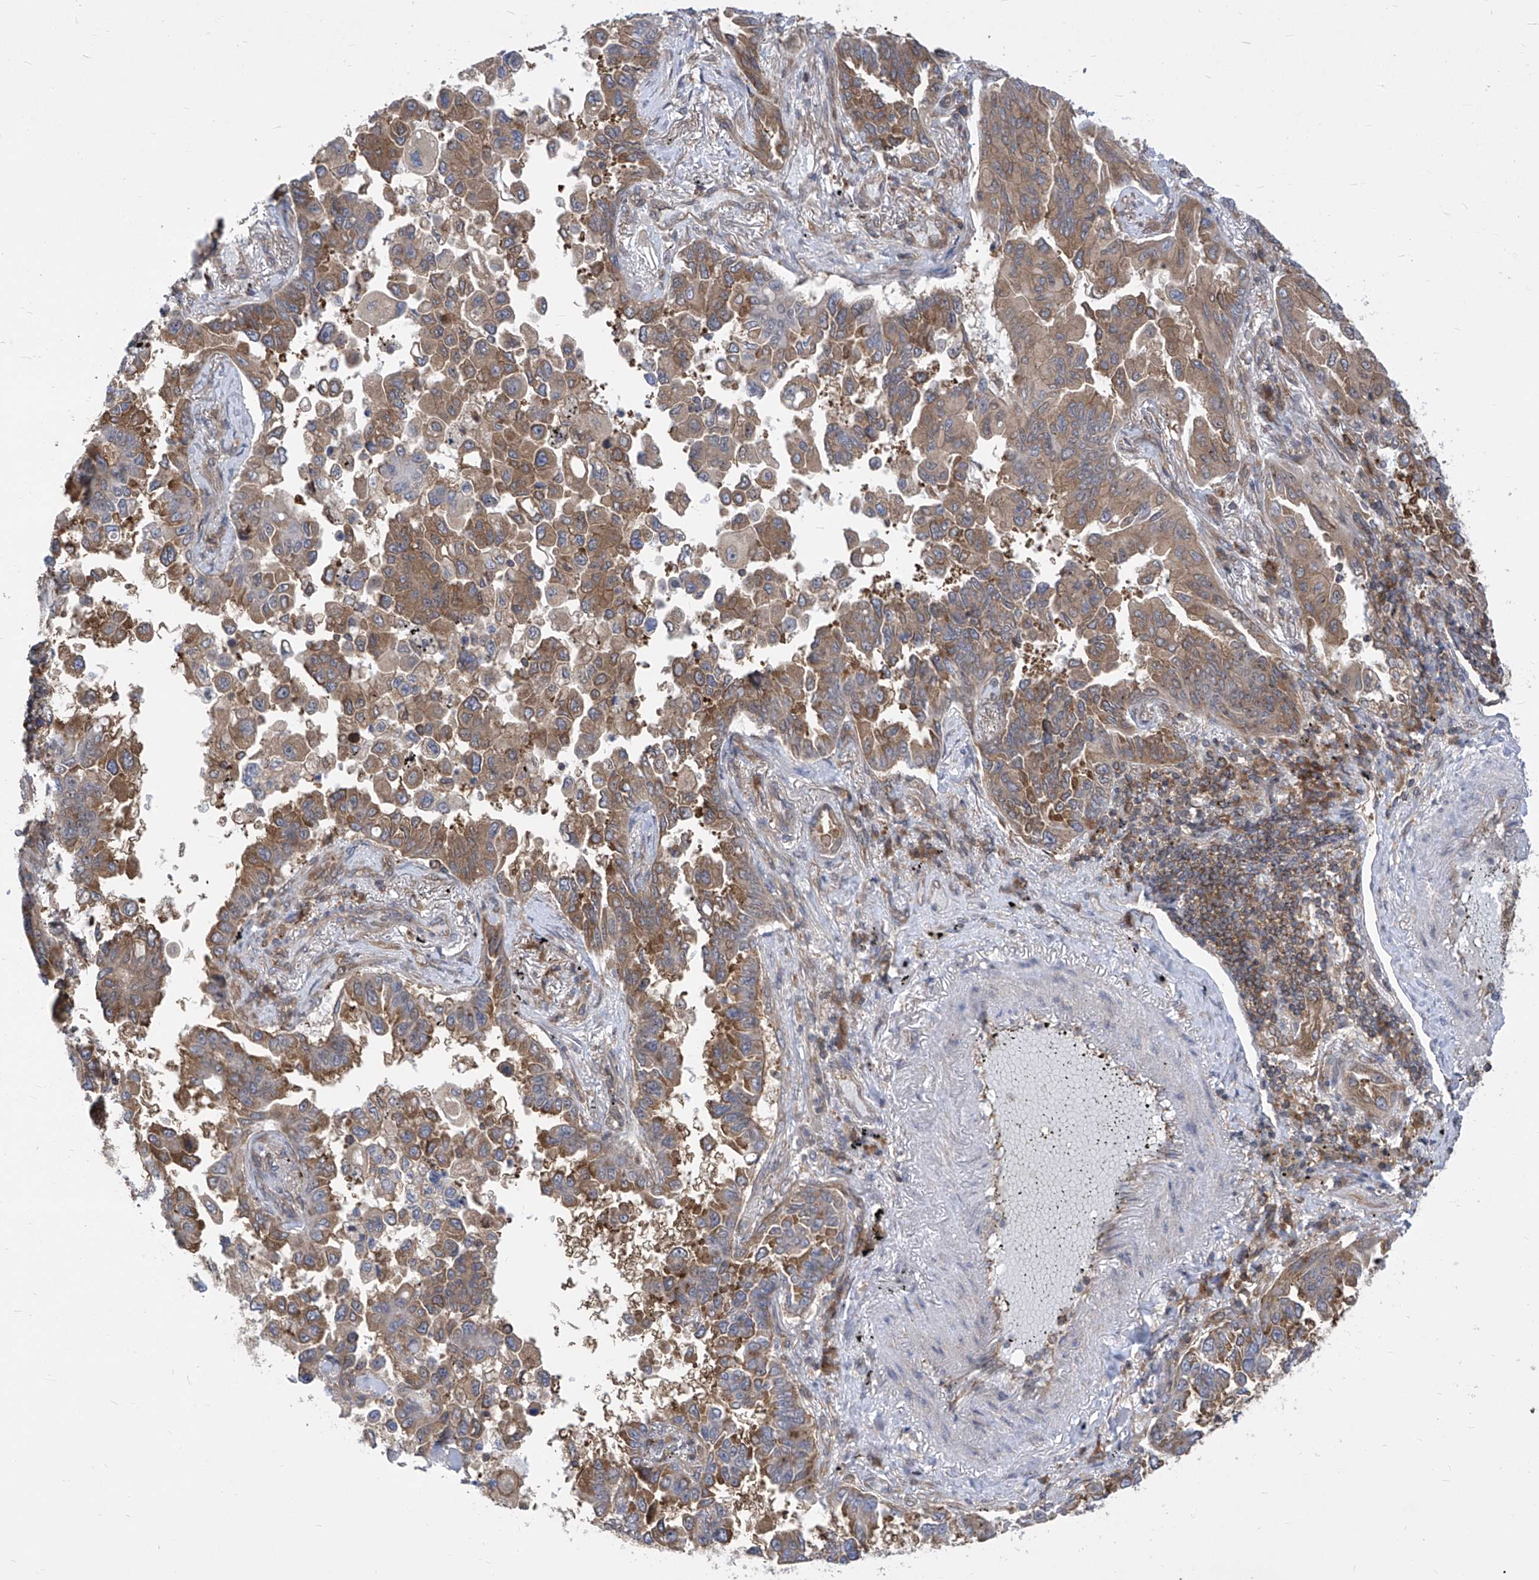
{"staining": {"intensity": "moderate", "quantity": ">75%", "location": "cytoplasmic/membranous"}, "tissue": "lung cancer", "cell_type": "Tumor cells", "image_type": "cancer", "snomed": [{"axis": "morphology", "description": "Adenocarcinoma, NOS"}, {"axis": "topography", "description": "Lung"}], "caption": "DAB (3,3'-diaminobenzidine) immunohistochemical staining of human adenocarcinoma (lung) displays moderate cytoplasmic/membranous protein expression in approximately >75% of tumor cells. The protein of interest is stained brown, and the nuclei are stained in blue (DAB IHC with brightfield microscopy, high magnification).", "gene": "EIF3M", "patient": {"sex": "female", "age": 67}}